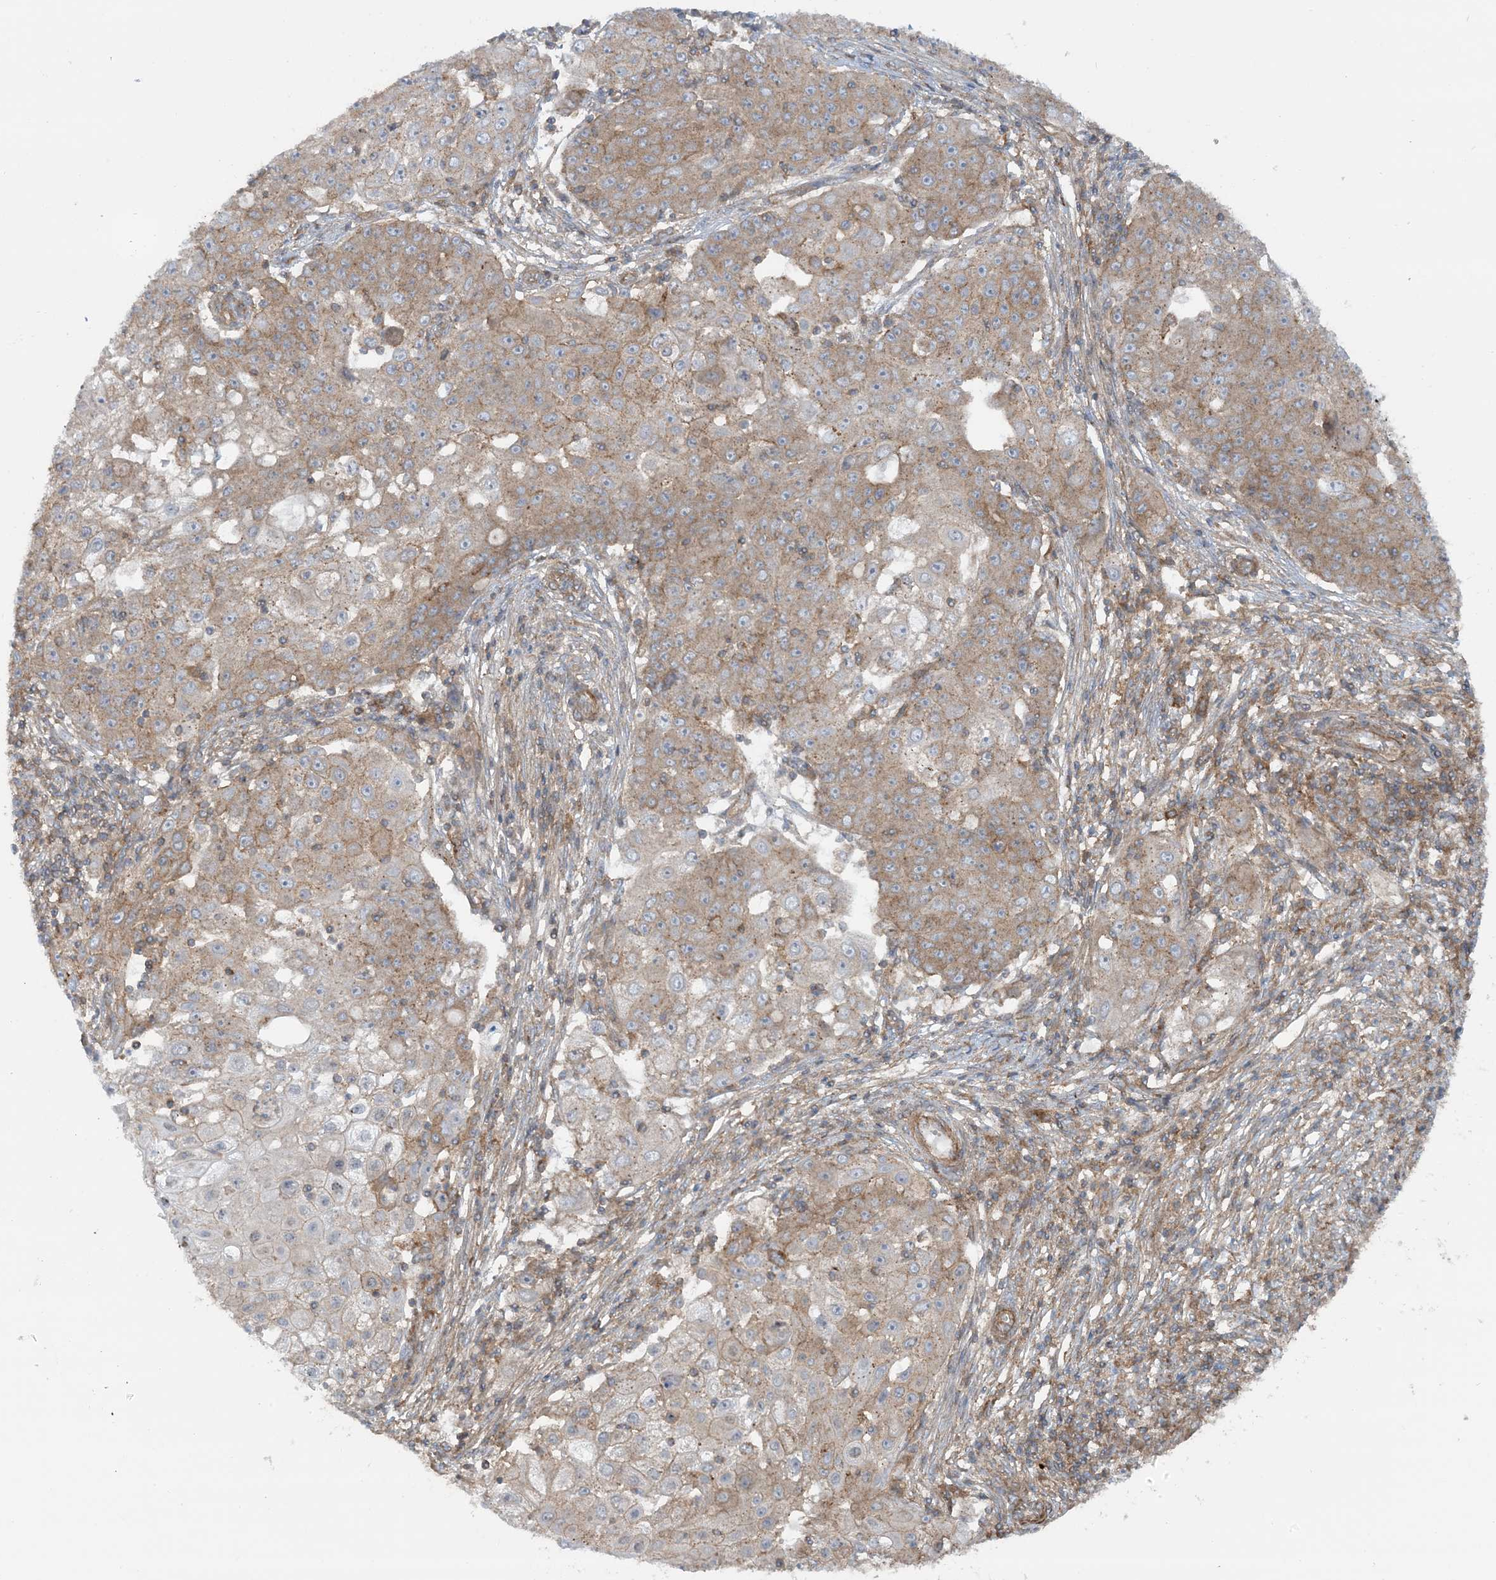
{"staining": {"intensity": "moderate", "quantity": "25%-75%", "location": "cytoplasmic/membranous"}, "tissue": "ovarian cancer", "cell_type": "Tumor cells", "image_type": "cancer", "snomed": [{"axis": "morphology", "description": "Carcinoma, endometroid"}, {"axis": "topography", "description": "Ovary"}], "caption": "Protein expression analysis of human ovarian cancer (endometroid carcinoma) reveals moderate cytoplasmic/membranous staining in approximately 25%-75% of tumor cells.", "gene": "STAM2", "patient": {"sex": "female", "age": 42}}